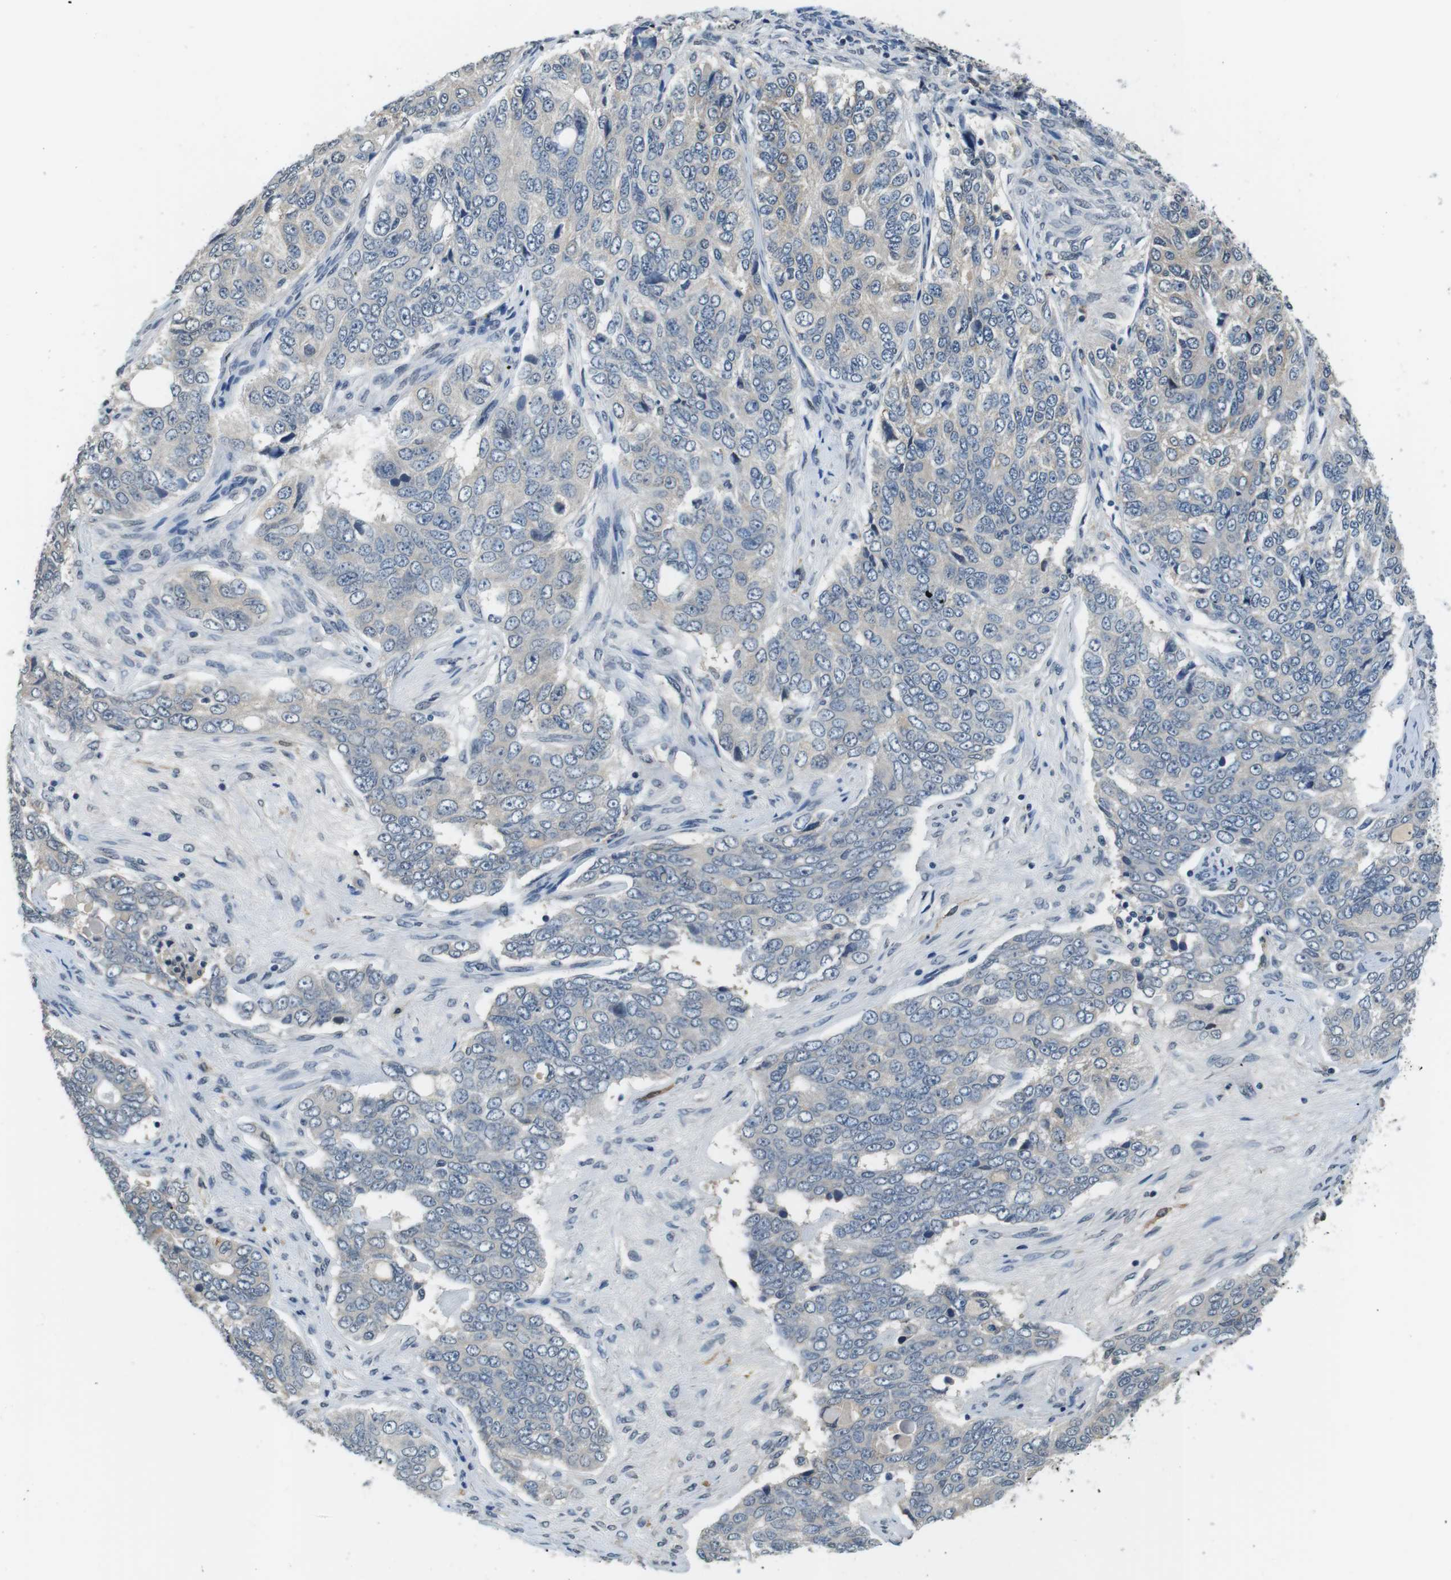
{"staining": {"intensity": "negative", "quantity": "none", "location": "none"}, "tissue": "ovarian cancer", "cell_type": "Tumor cells", "image_type": "cancer", "snomed": [{"axis": "morphology", "description": "Carcinoma, endometroid"}, {"axis": "topography", "description": "Ovary"}], "caption": "This is a image of IHC staining of ovarian cancer, which shows no expression in tumor cells.", "gene": "CD163L1", "patient": {"sex": "female", "age": 51}}